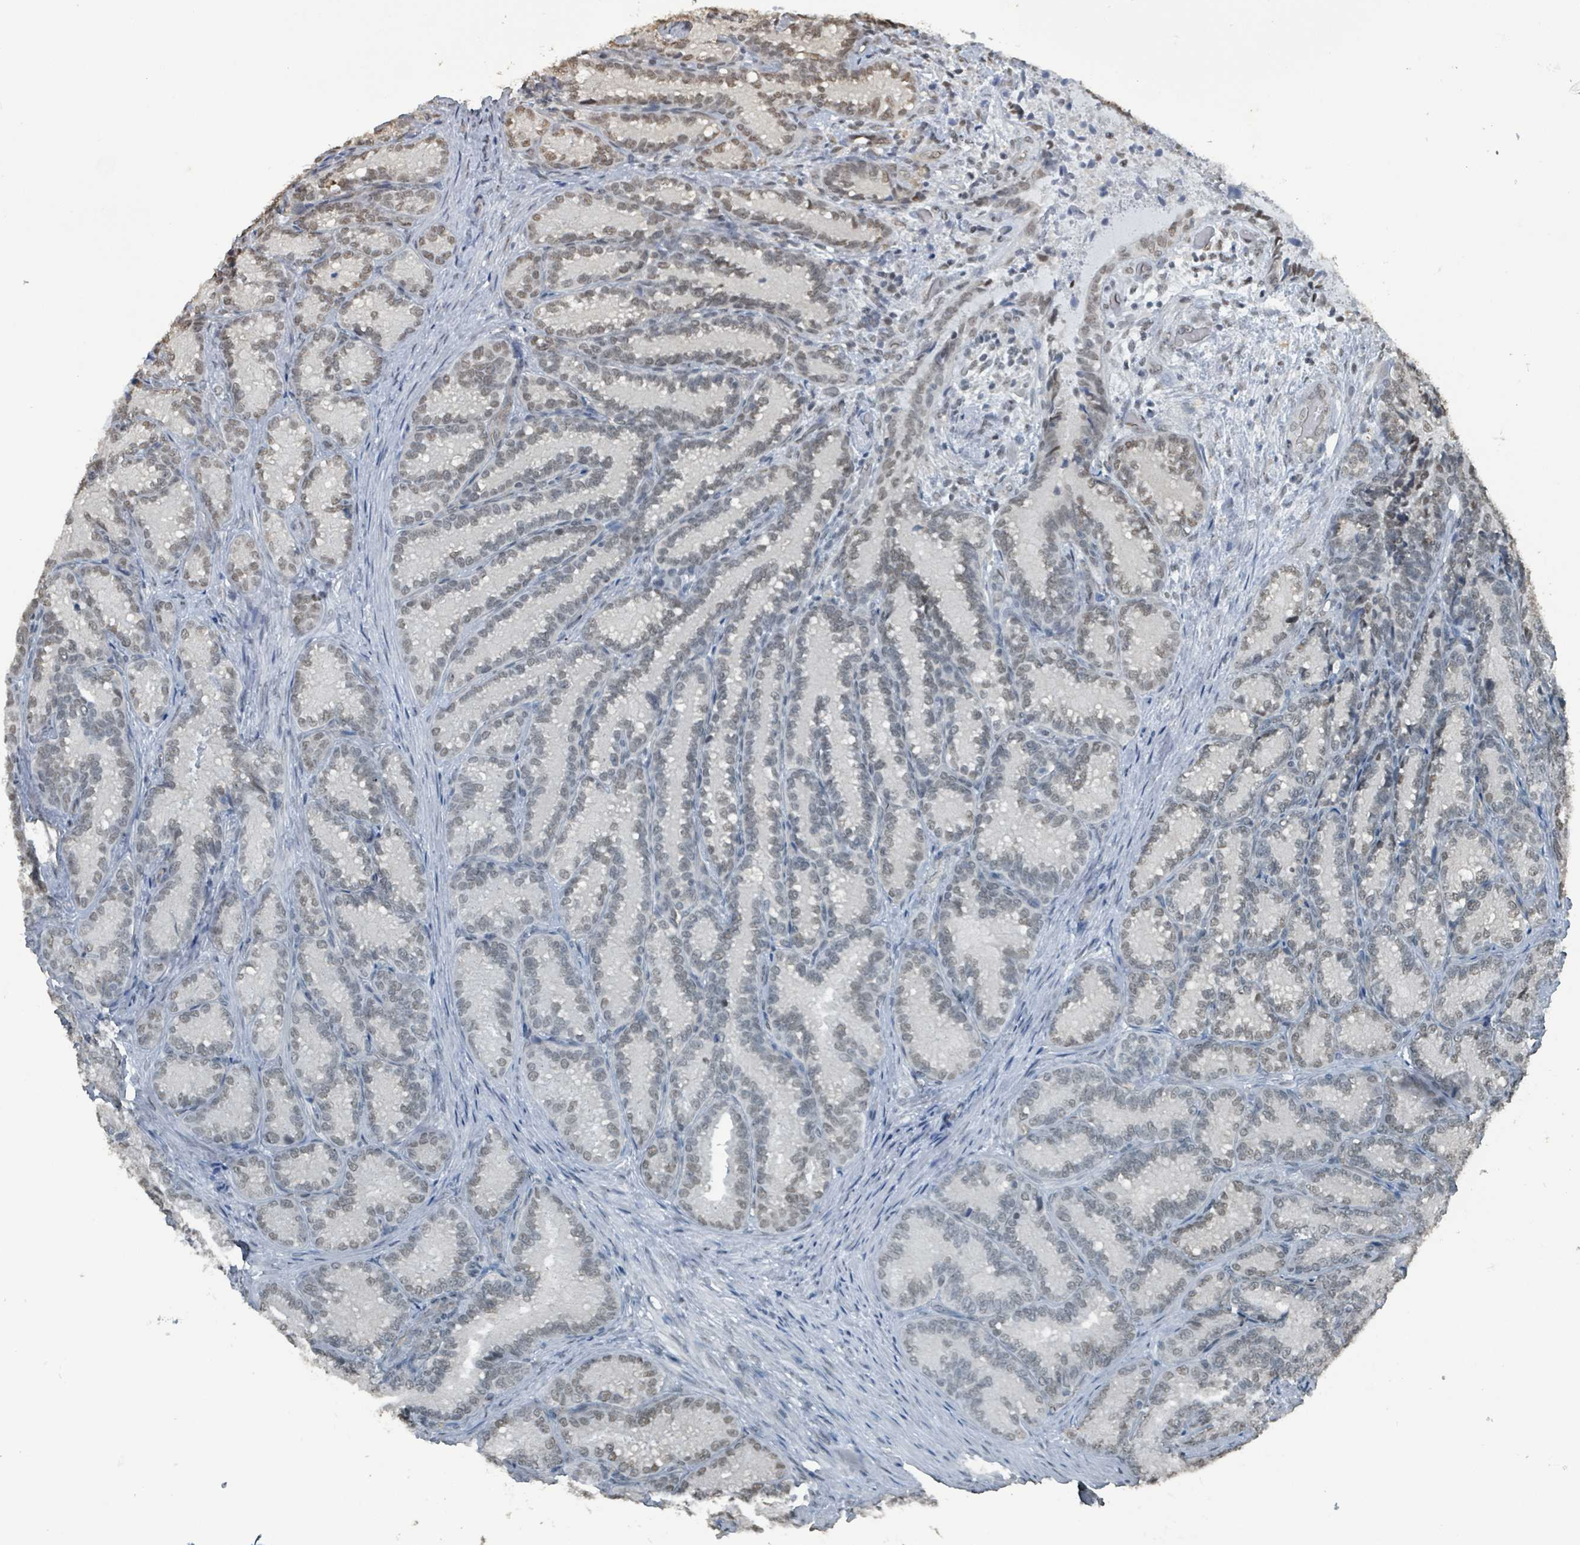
{"staining": {"intensity": "weak", "quantity": "25%-75%", "location": "nuclear"}, "tissue": "seminal vesicle", "cell_type": "Glandular cells", "image_type": "normal", "snomed": [{"axis": "morphology", "description": "Normal tissue, NOS"}, {"axis": "topography", "description": "Seminal veicle"}], "caption": "Brown immunohistochemical staining in benign human seminal vesicle demonstrates weak nuclear expression in about 25%-75% of glandular cells.", "gene": "PHIP", "patient": {"sex": "male", "age": 58}}